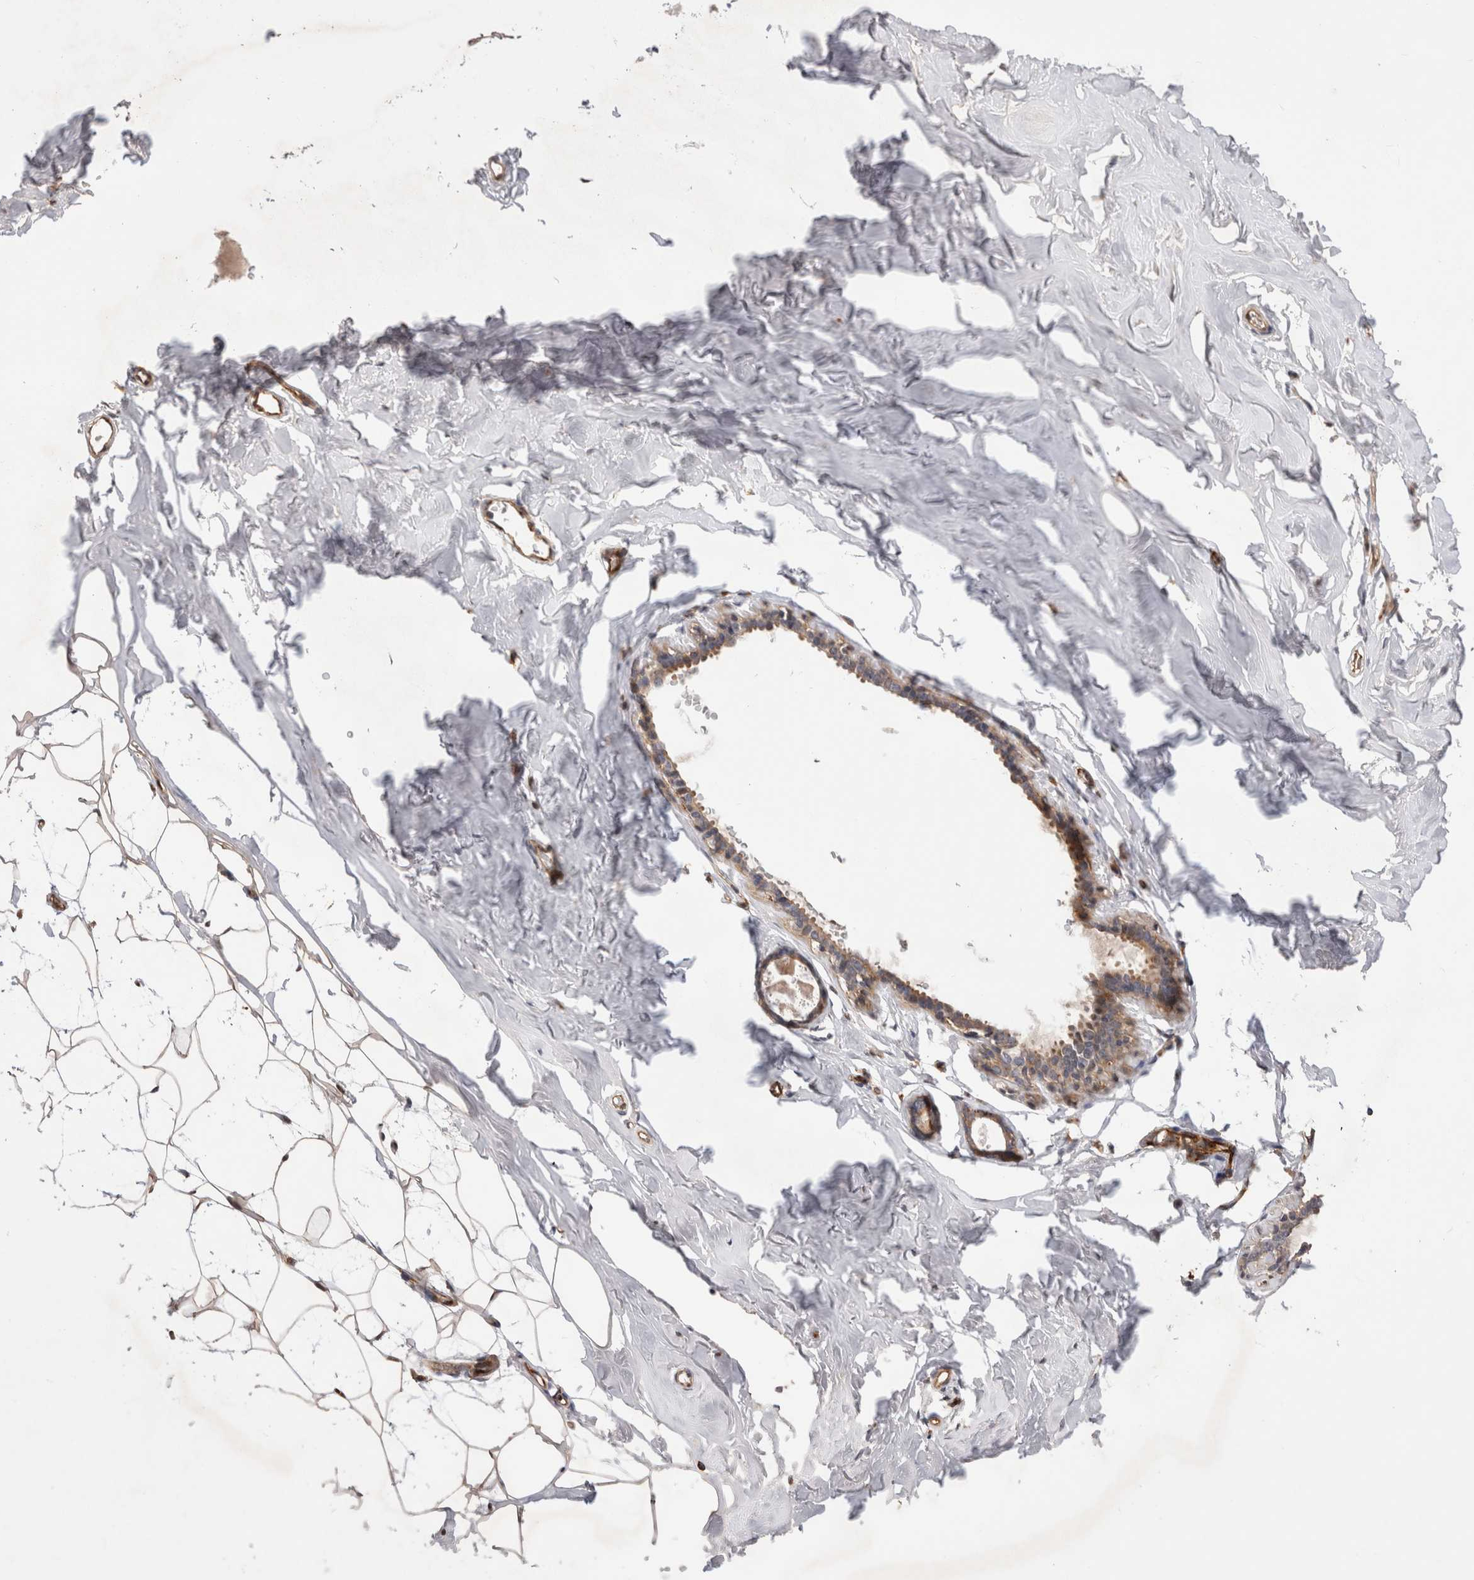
{"staining": {"intensity": "moderate", "quantity": "25%-75%", "location": "cytoplasmic/membranous,nuclear"}, "tissue": "adipose tissue", "cell_type": "Adipocytes", "image_type": "normal", "snomed": [{"axis": "morphology", "description": "Normal tissue, NOS"}, {"axis": "morphology", "description": "Fibrosis, NOS"}, {"axis": "topography", "description": "Breast"}, {"axis": "topography", "description": "Adipose tissue"}], "caption": "The image displays immunohistochemical staining of normal adipose tissue. There is moderate cytoplasmic/membranous,nuclear expression is seen in approximately 25%-75% of adipocytes.", "gene": "BNIP2", "patient": {"sex": "female", "age": 39}}